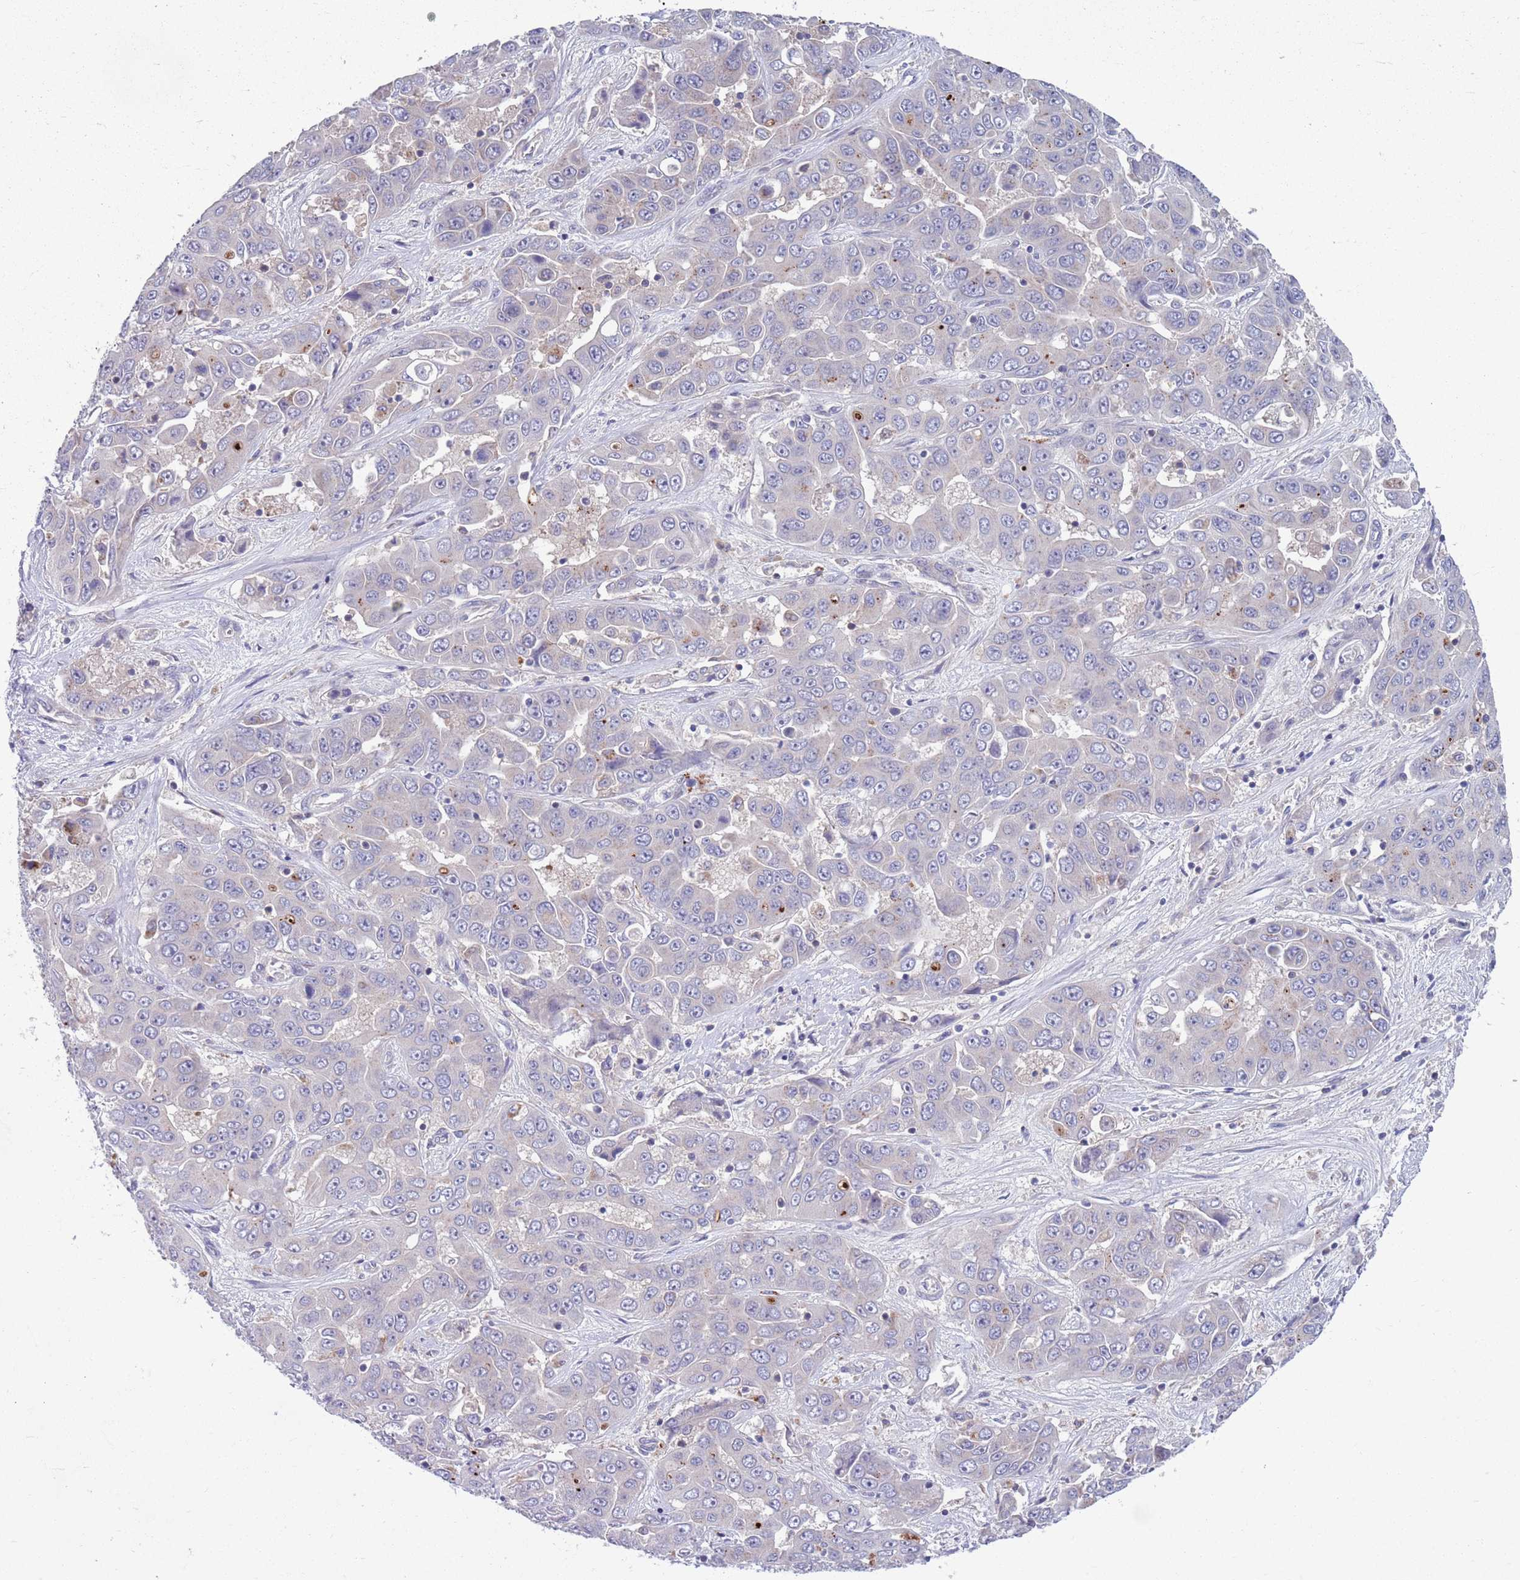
{"staining": {"intensity": "negative", "quantity": "none", "location": "none"}, "tissue": "liver cancer", "cell_type": "Tumor cells", "image_type": "cancer", "snomed": [{"axis": "morphology", "description": "Cholangiocarcinoma"}, {"axis": "topography", "description": "Liver"}], "caption": "There is no significant expression in tumor cells of liver cholangiocarcinoma. Brightfield microscopy of immunohistochemistry (IHC) stained with DAB (brown) and hematoxylin (blue), captured at high magnification.", "gene": "KLHL29", "patient": {"sex": "female", "age": 52}}